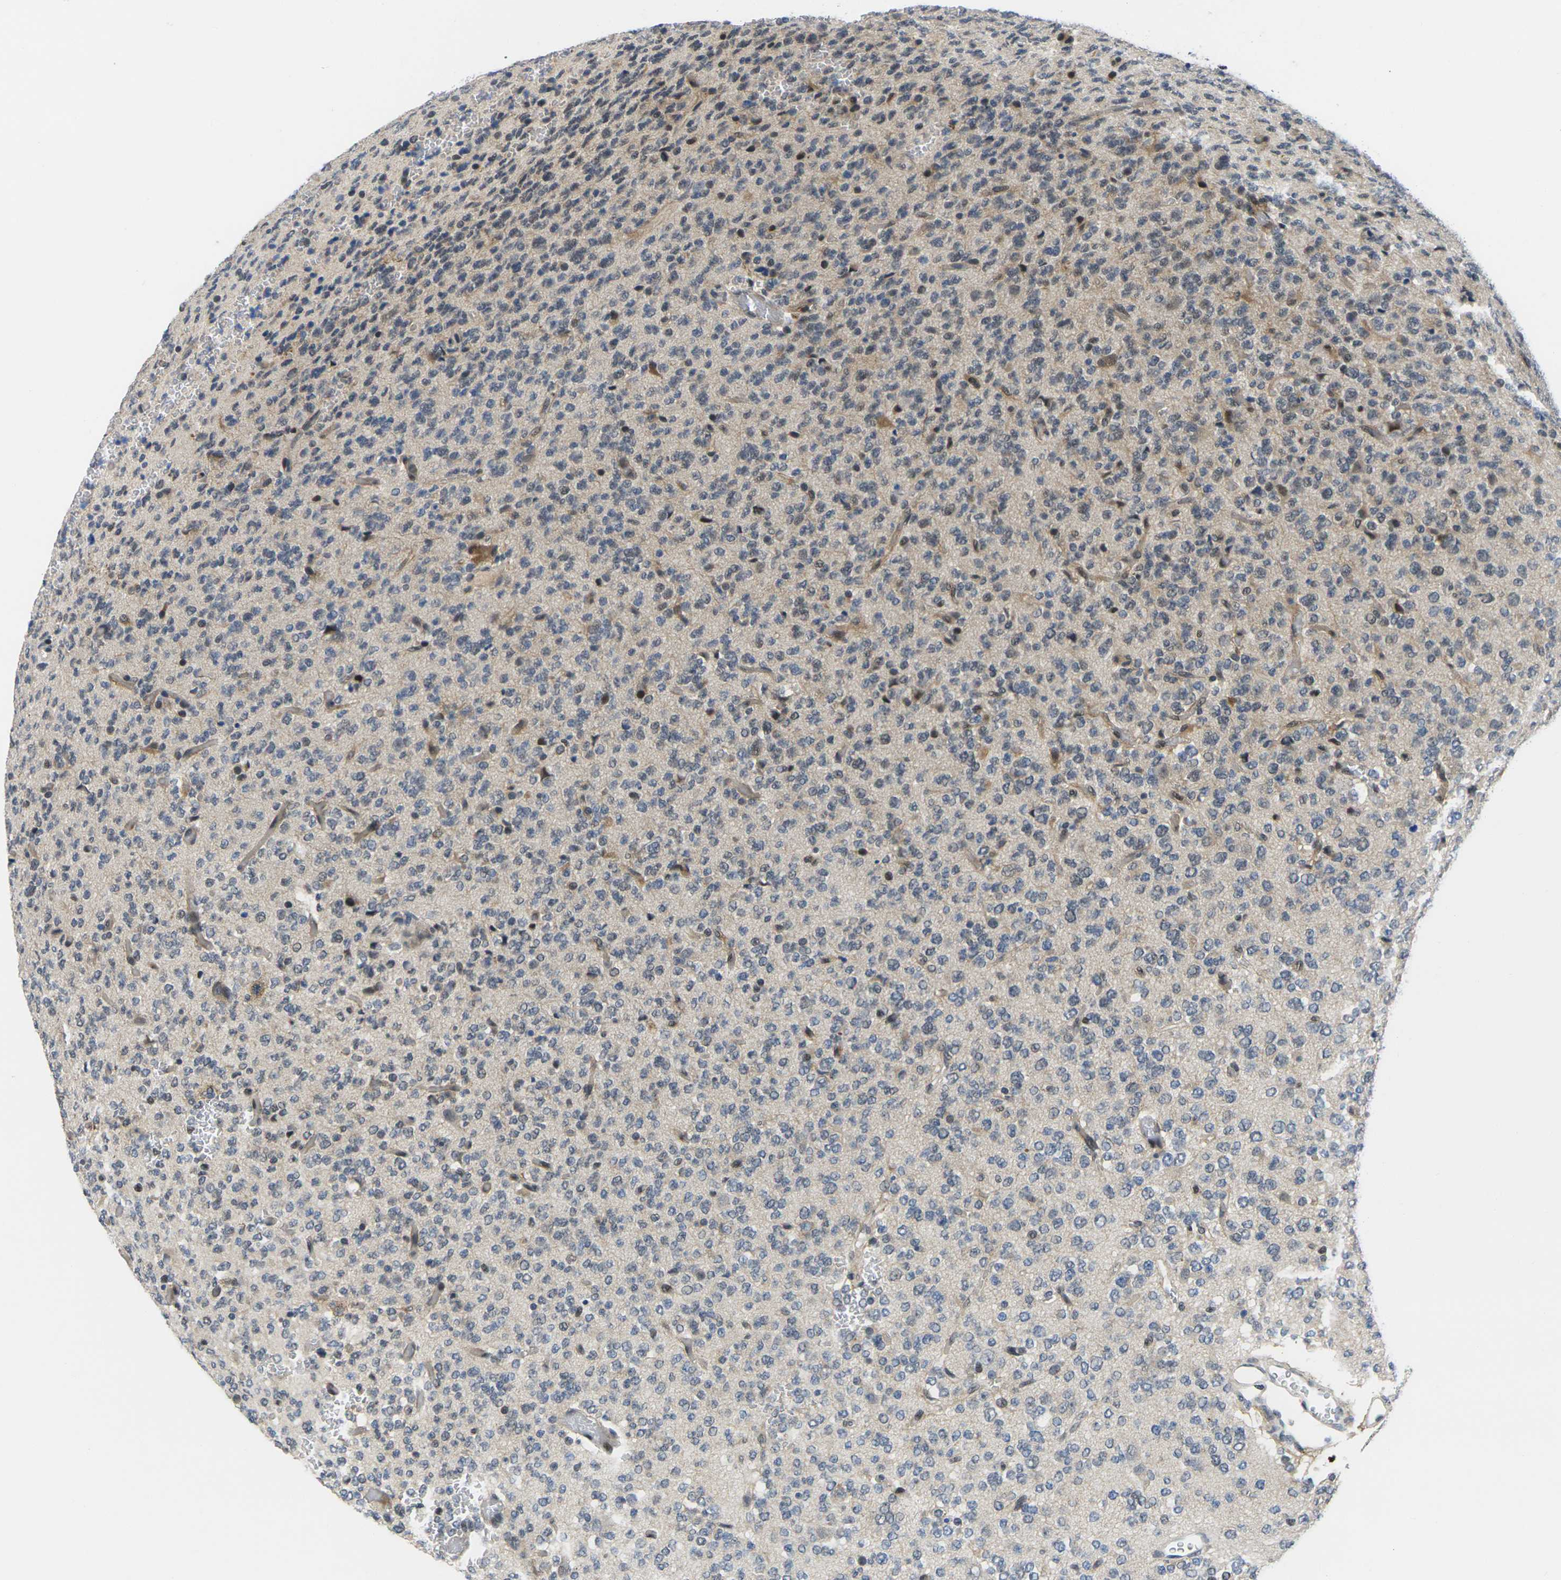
{"staining": {"intensity": "weak", "quantity": "<25%", "location": "cytoplasmic/membranous,nuclear"}, "tissue": "glioma", "cell_type": "Tumor cells", "image_type": "cancer", "snomed": [{"axis": "morphology", "description": "Glioma, malignant, Low grade"}, {"axis": "topography", "description": "Brain"}], "caption": "This is an immunohistochemistry (IHC) photomicrograph of malignant glioma (low-grade). There is no positivity in tumor cells.", "gene": "RBM7", "patient": {"sex": "male", "age": 38}}